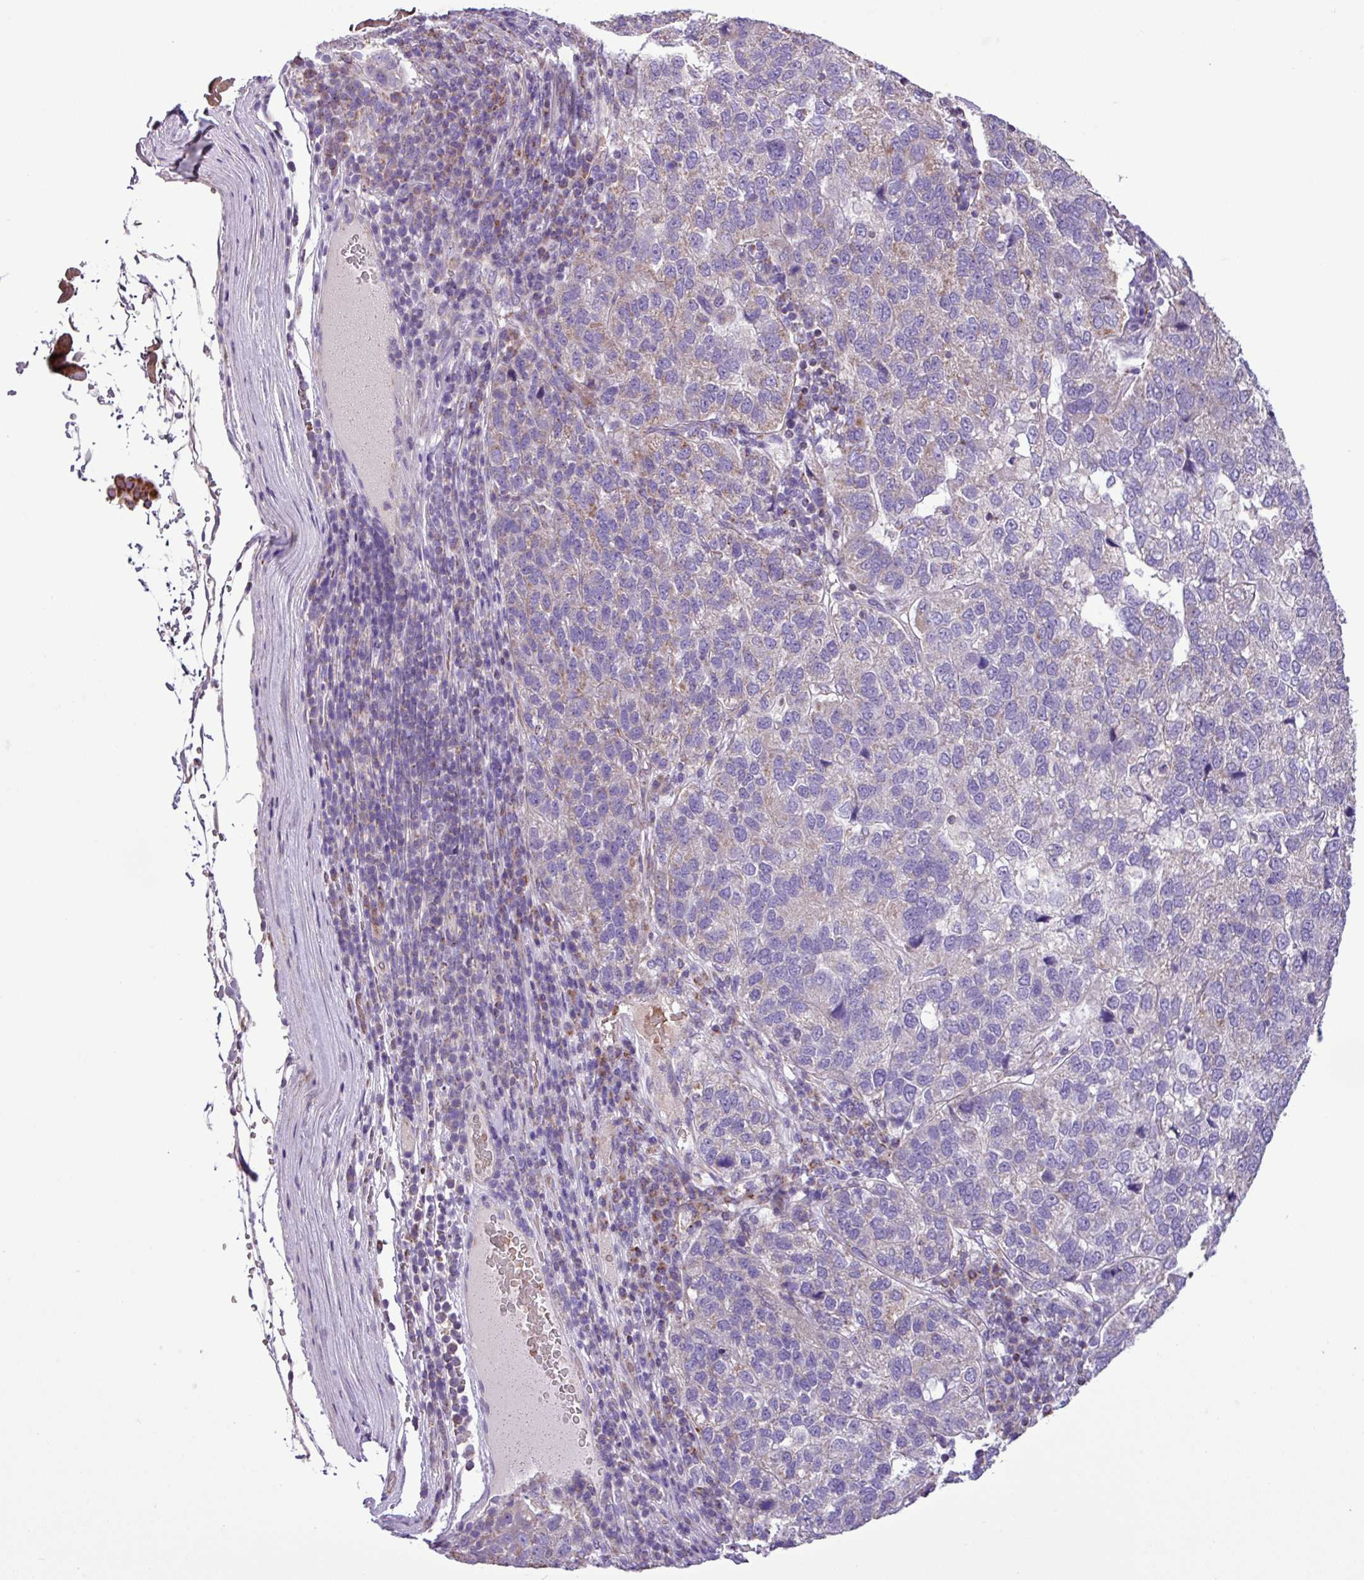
{"staining": {"intensity": "weak", "quantity": "<25%", "location": "cytoplasmic/membranous"}, "tissue": "pancreatic cancer", "cell_type": "Tumor cells", "image_type": "cancer", "snomed": [{"axis": "morphology", "description": "Adenocarcinoma, NOS"}, {"axis": "topography", "description": "Pancreas"}], "caption": "High magnification brightfield microscopy of pancreatic cancer stained with DAB (brown) and counterstained with hematoxylin (blue): tumor cells show no significant staining.", "gene": "FAM183A", "patient": {"sex": "female", "age": 61}}